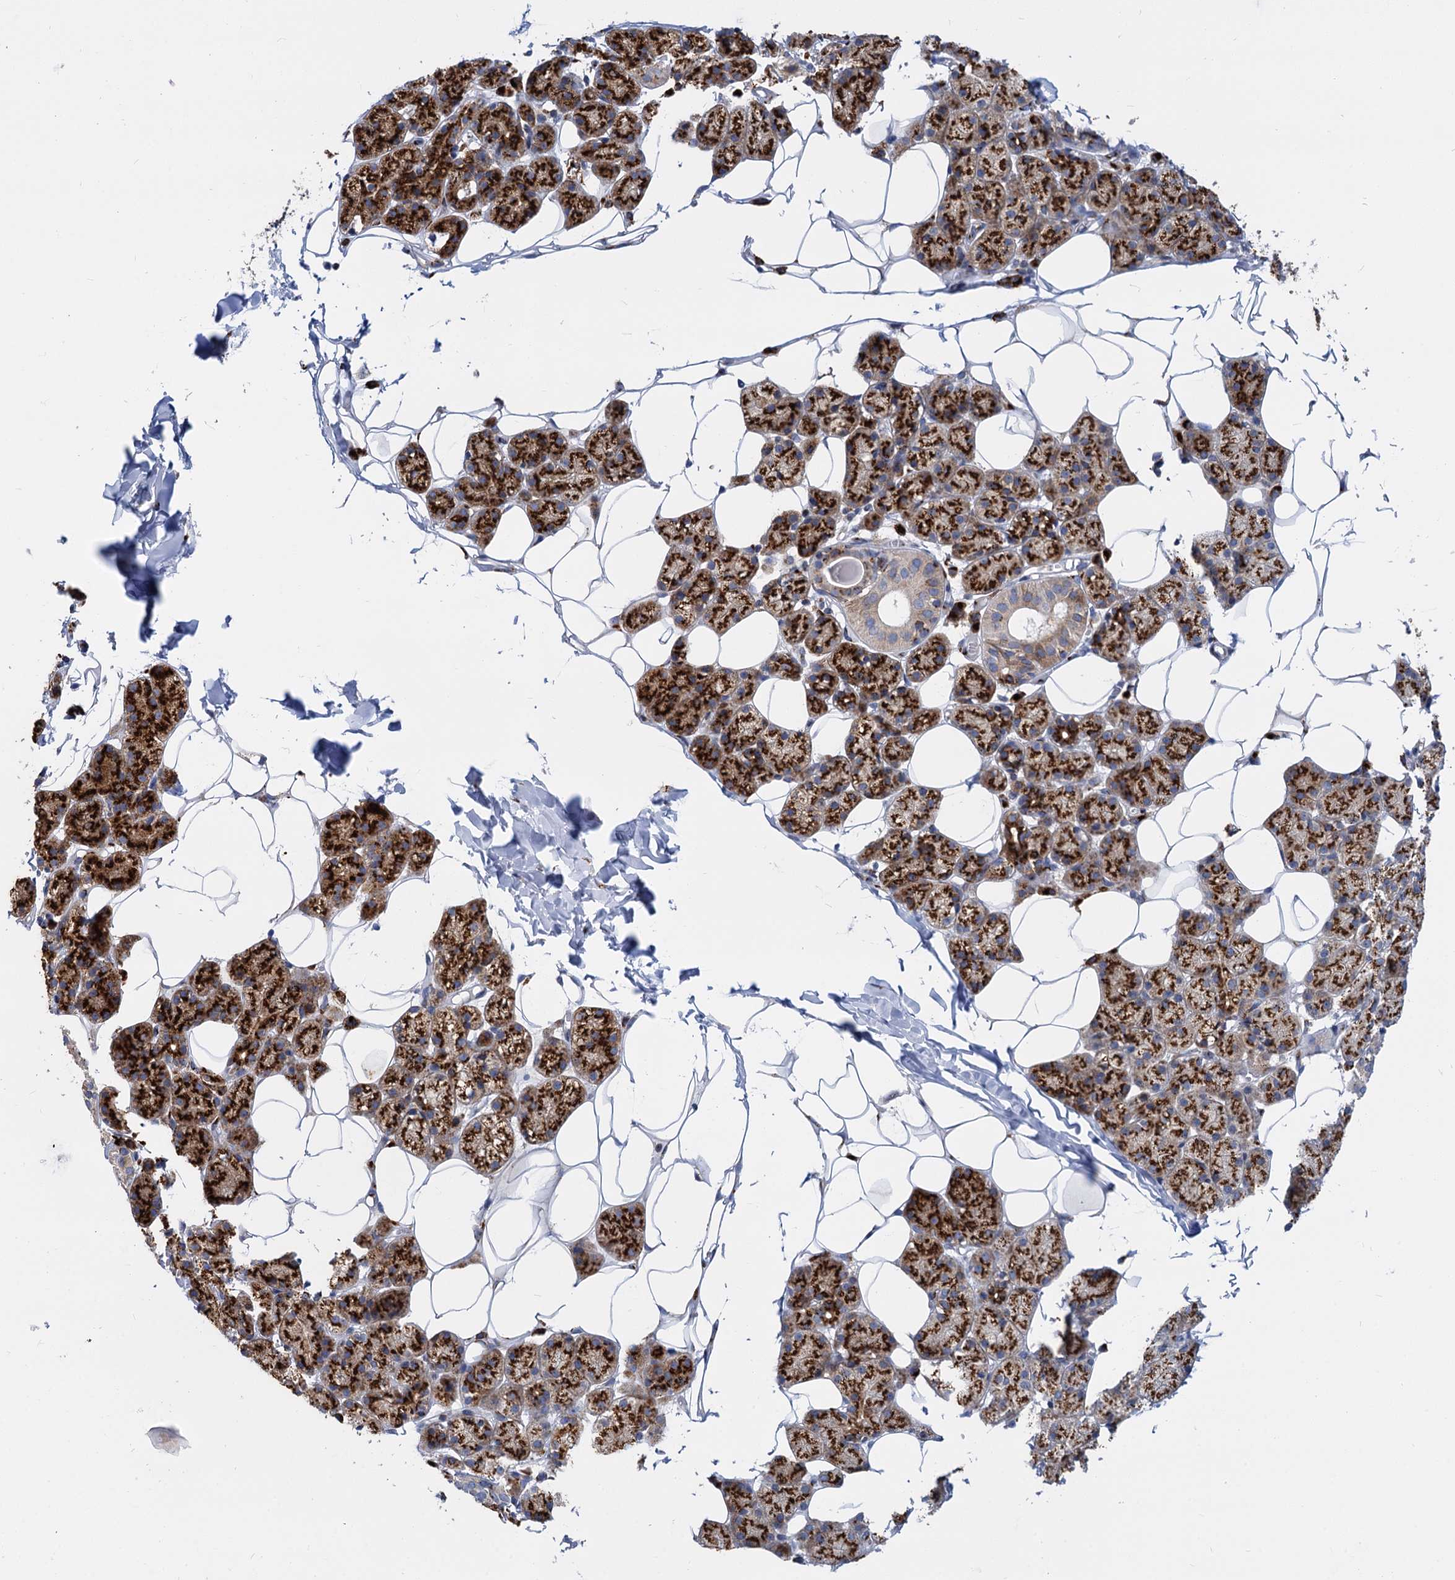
{"staining": {"intensity": "strong", "quantity": ">75%", "location": "cytoplasmic/membranous"}, "tissue": "salivary gland", "cell_type": "Glandular cells", "image_type": "normal", "snomed": [{"axis": "morphology", "description": "Normal tissue, NOS"}, {"axis": "topography", "description": "Salivary gland"}], "caption": "Protein expression analysis of benign salivary gland reveals strong cytoplasmic/membranous positivity in approximately >75% of glandular cells.", "gene": "SUPT20H", "patient": {"sex": "female", "age": 33}}